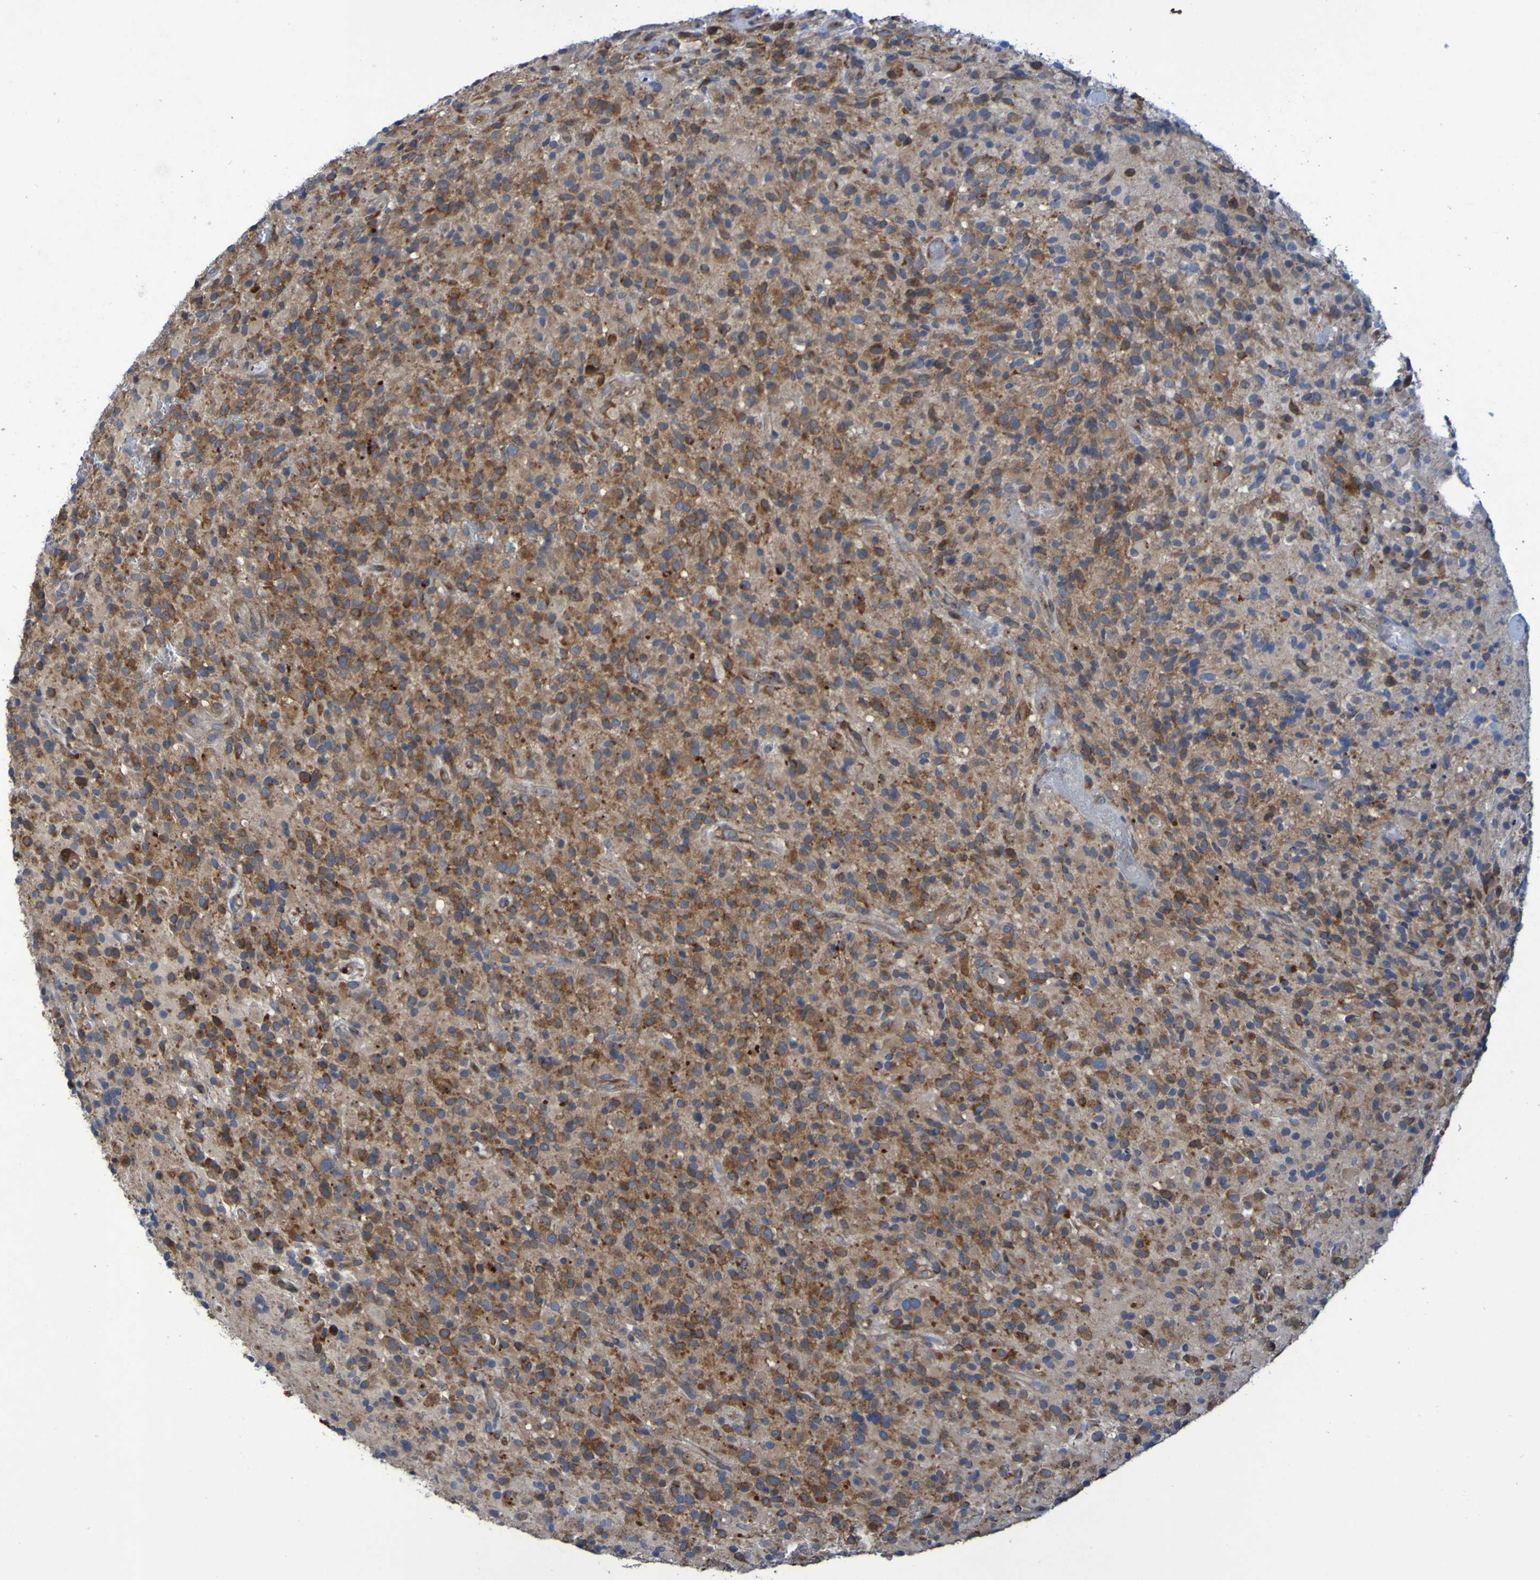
{"staining": {"intensity": "moderate", "quantity": ">75%", "location": "cytoplasmic/membranous"}, "tissue": "glioma", "cell_type": "Tumor cells", "image_type": "cancer", "snomed": [{"axis": "morphology", "description": "Glioma, malignant, High grade"}, {"axis": "topography", "description": "Brain"}], "caption": "The image exhibits immunohistochemical staining of malignant high-grade glioma. There is moderate cytoplasmic/membranous staining is present in approximately >75% of tumor cells.", "gene": "FKBP3", "patient": {"sex": "male", "age": 71}}